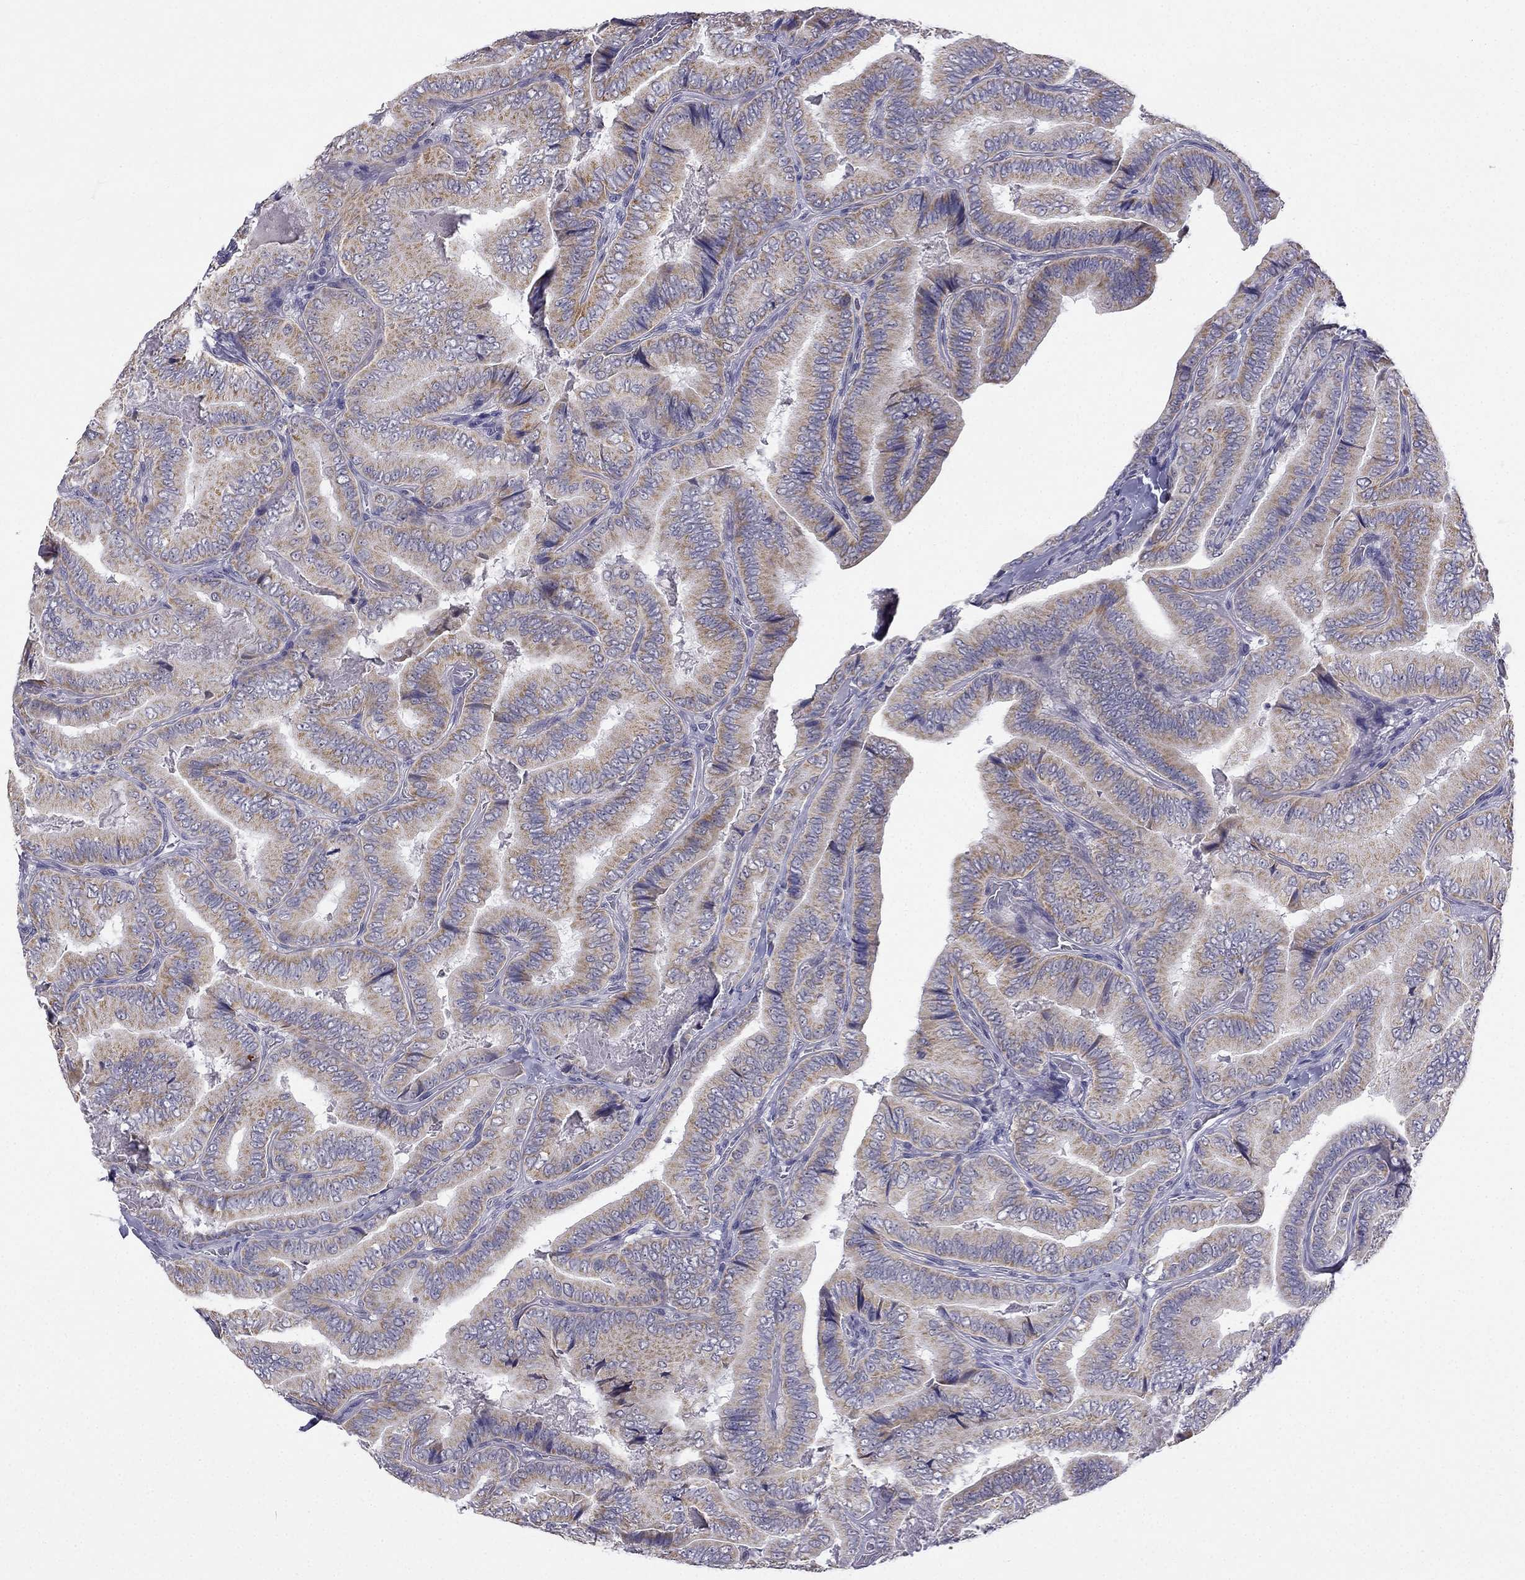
{"staining": {"intensity": "moderate", "quantity": ">75%", "location": "cytoplasmic/membranous"}, "tissue": "thyroid cancer", "cell_type": "Tumor cells", "image_type": "cancer", "snomed": [{"axis": "morphology", "description": "Papillary adenocarcinoma, NOS"}, {"axis": "topography", "description": "Thyroid gland"}], "caption": "Protein staining by immunohistochemistry shows moderate cytoplasmic/membranous staining in about >75% of tumor cells in papillary adenocarcinoma (thyroid).", "gene": "C5orf49", "patient": {"sex": "male", "age": 61}}